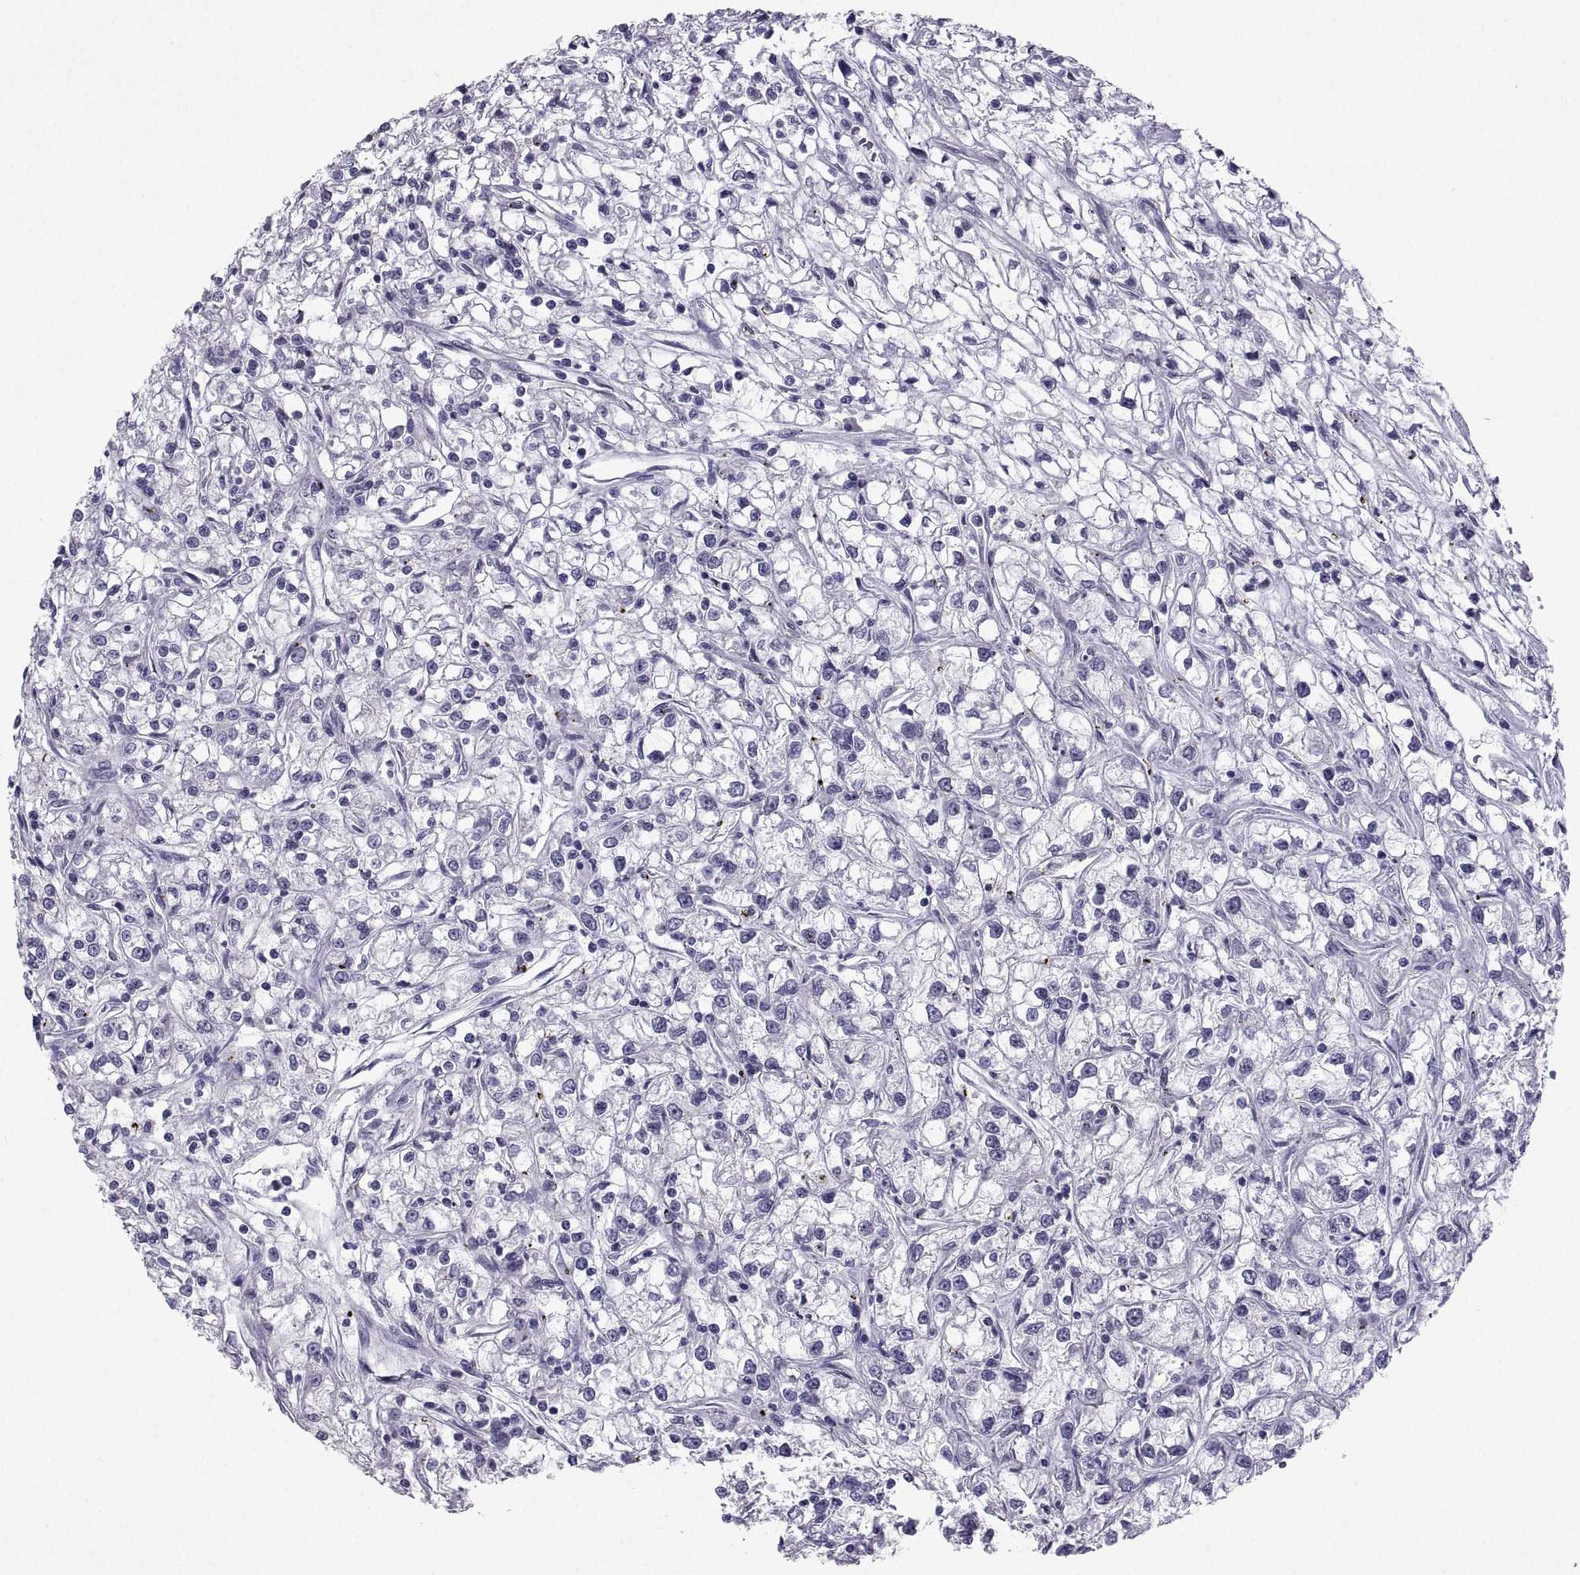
{"staining": {"intensity": "negative", "quantity": "none", "location": "none"}, "tissue": "renal cancer", "cell_type": "Tumor cells", "image_type": "cancer", "snomed": [{"axis": "morphology", "description": "Adenocarcinoma, NOS"}, {"axis": "topography", "description": "Kidney"}], "caption": "DAB (3,3'-diaminobenzidine) immunohistochemical staining of human renal adenocarcinoma reveals no significant staining in tumor cells. Nuclei are stained in blue.", "gene": "SOX21", "patient": {"sex": "female", "age": 59}}